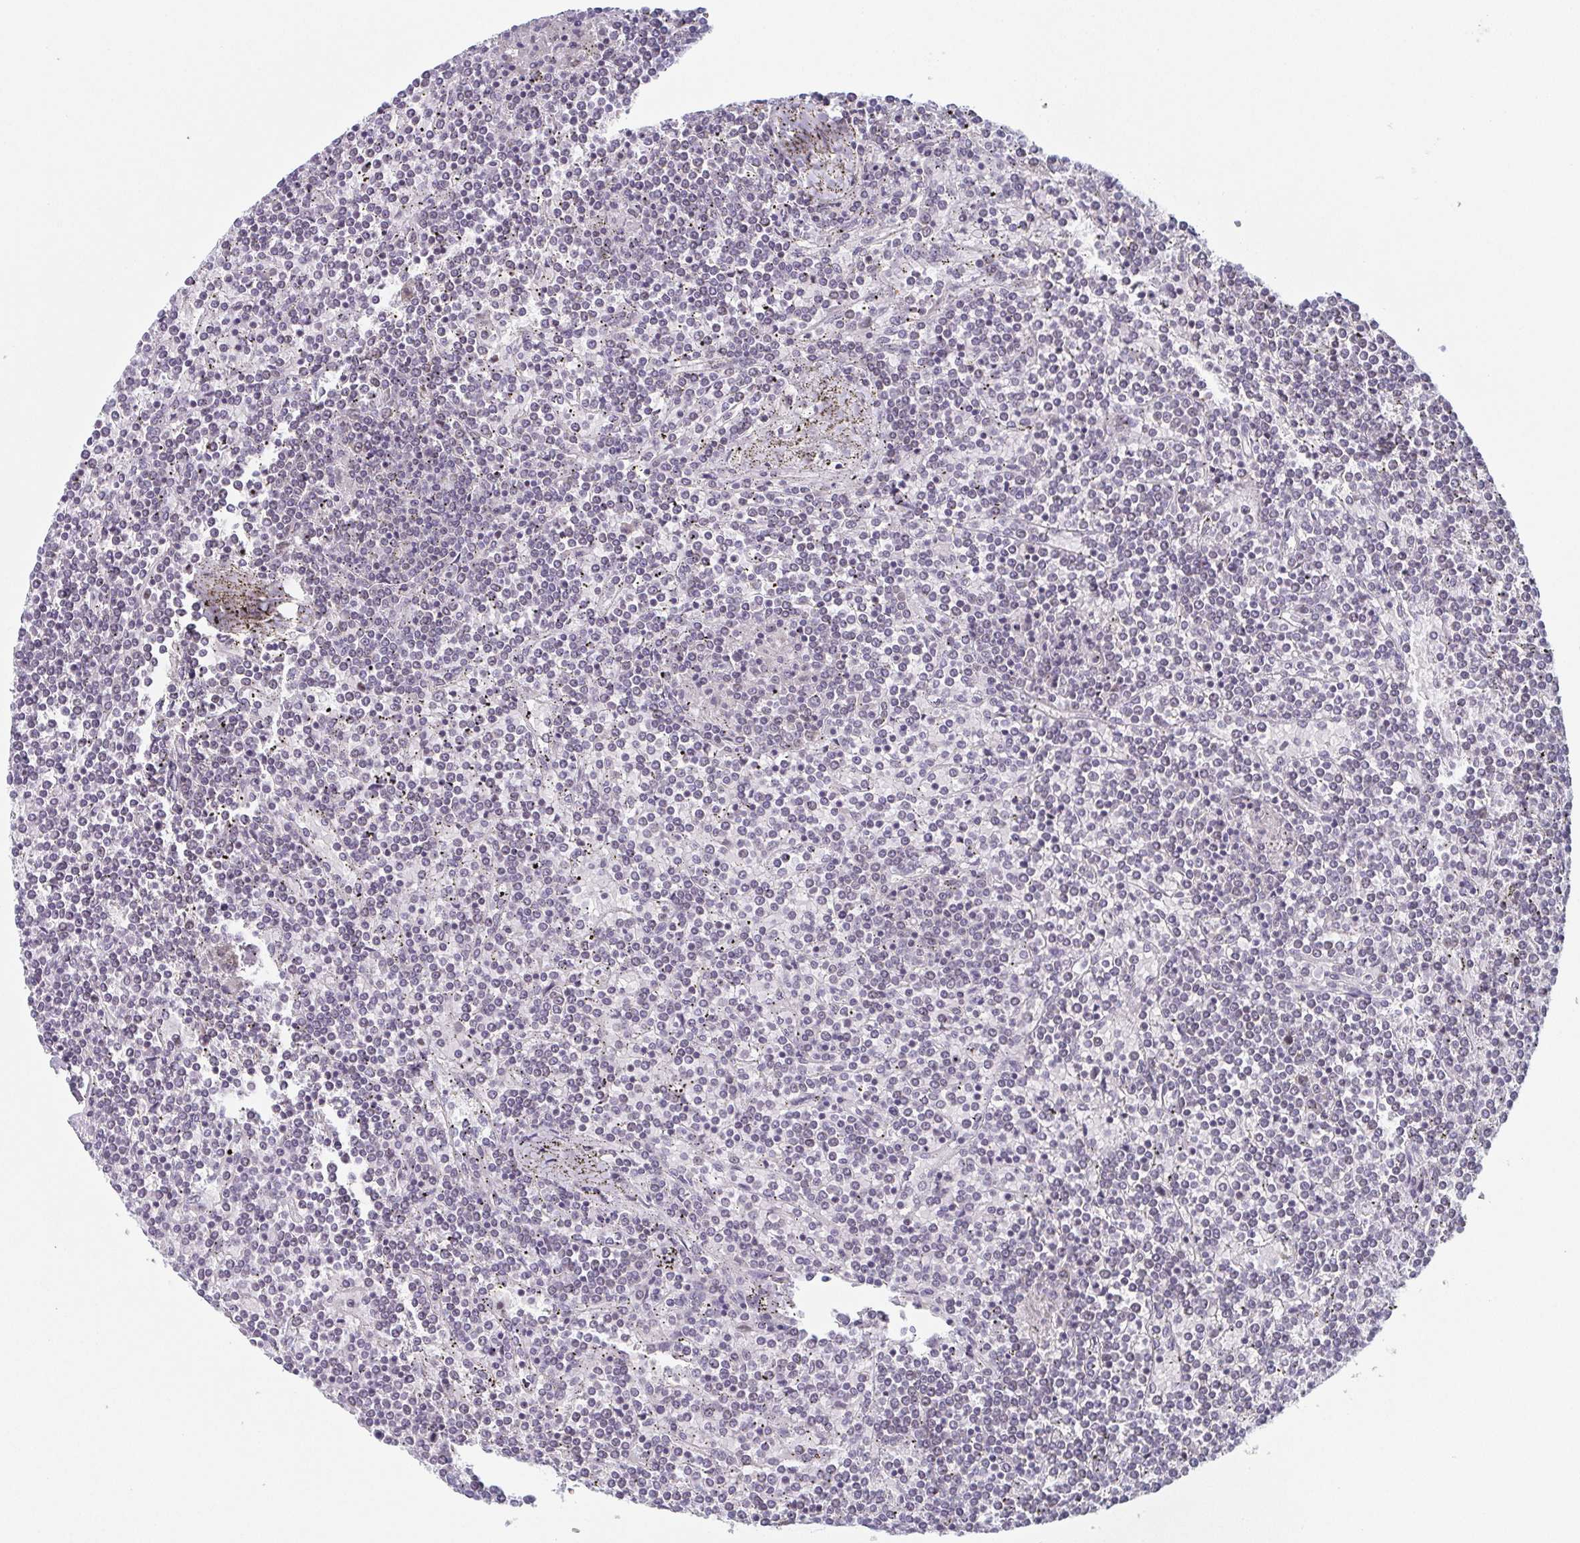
{"staining": {"intensity": "negative", "quantity": "none", "location": "none"}, "tissue": "lymphoma", "cell_type": "Tumor cells", "image_type": "cancer", "snomed": [{"axis": "morphology", "description": "Malignant lymphoma, non-Hodgkin's type, Low grade"}, {"axis": "topography", "description": "Spleen"}], "caption": "Tumor cells are negative for brown protein staining in lymphoma.", "gene": "EXOSC7", "patient": {"sex": "female", "age": 19}}